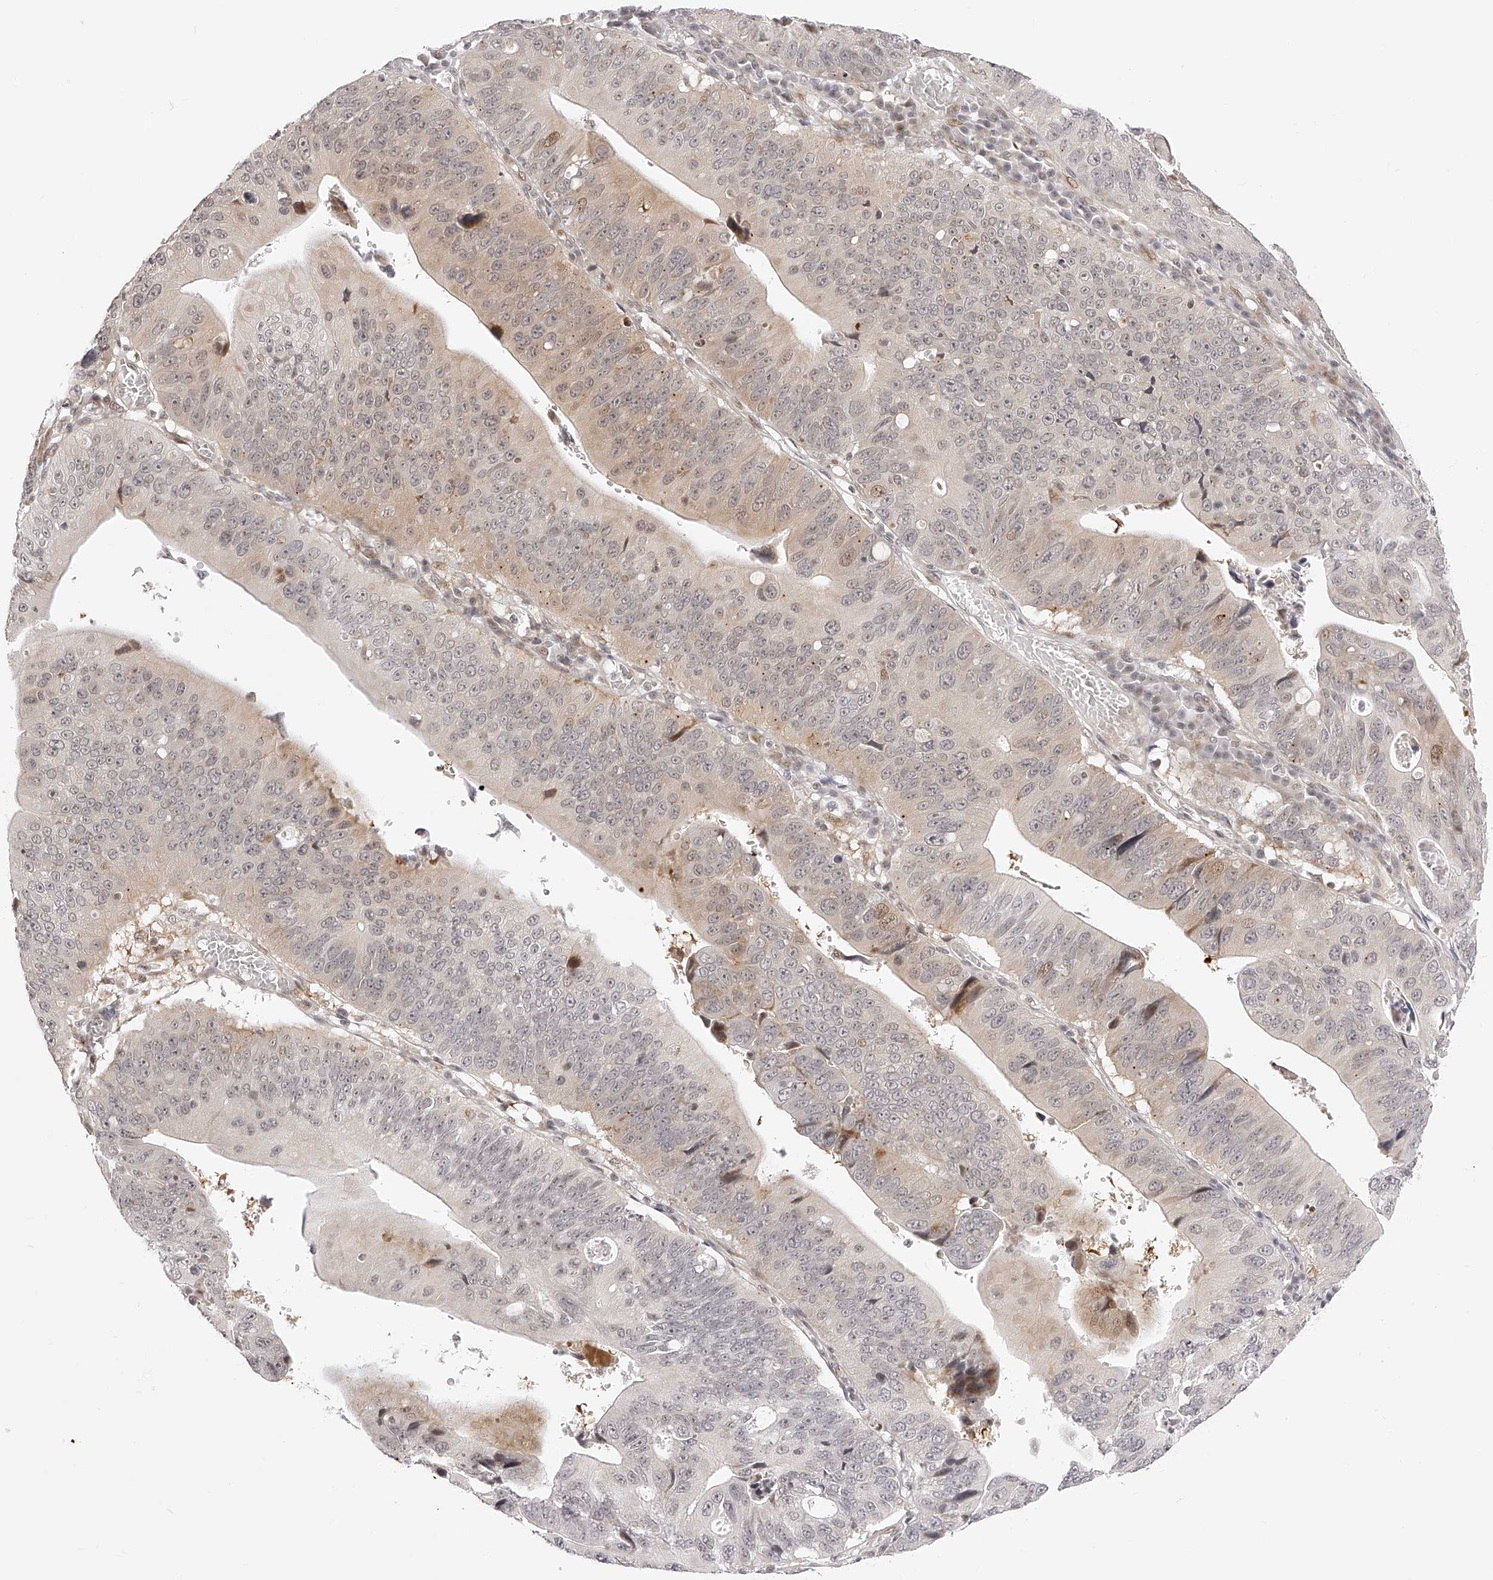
{"staining": {"intensity": "weak", "quantity": "<25%", "location": "cytoplasmic/membranous,nuclear"}, "tissue": "stomach cancer", "cell_type": "Tumor cells", "image_type": "cancer", "snomed": [{"axis": "morphology", "description": "Adenocarcinoma, NOS"}, {"axis": "topography", "description": "Stomach"}], "caption": "The immunohistochemistry (IHC) photomicrograph has no significant staining in tumor cells of stomach cancer tissue.", "gene": "PLEKHG1", "patient": {"sex": "male", "age": 59}}